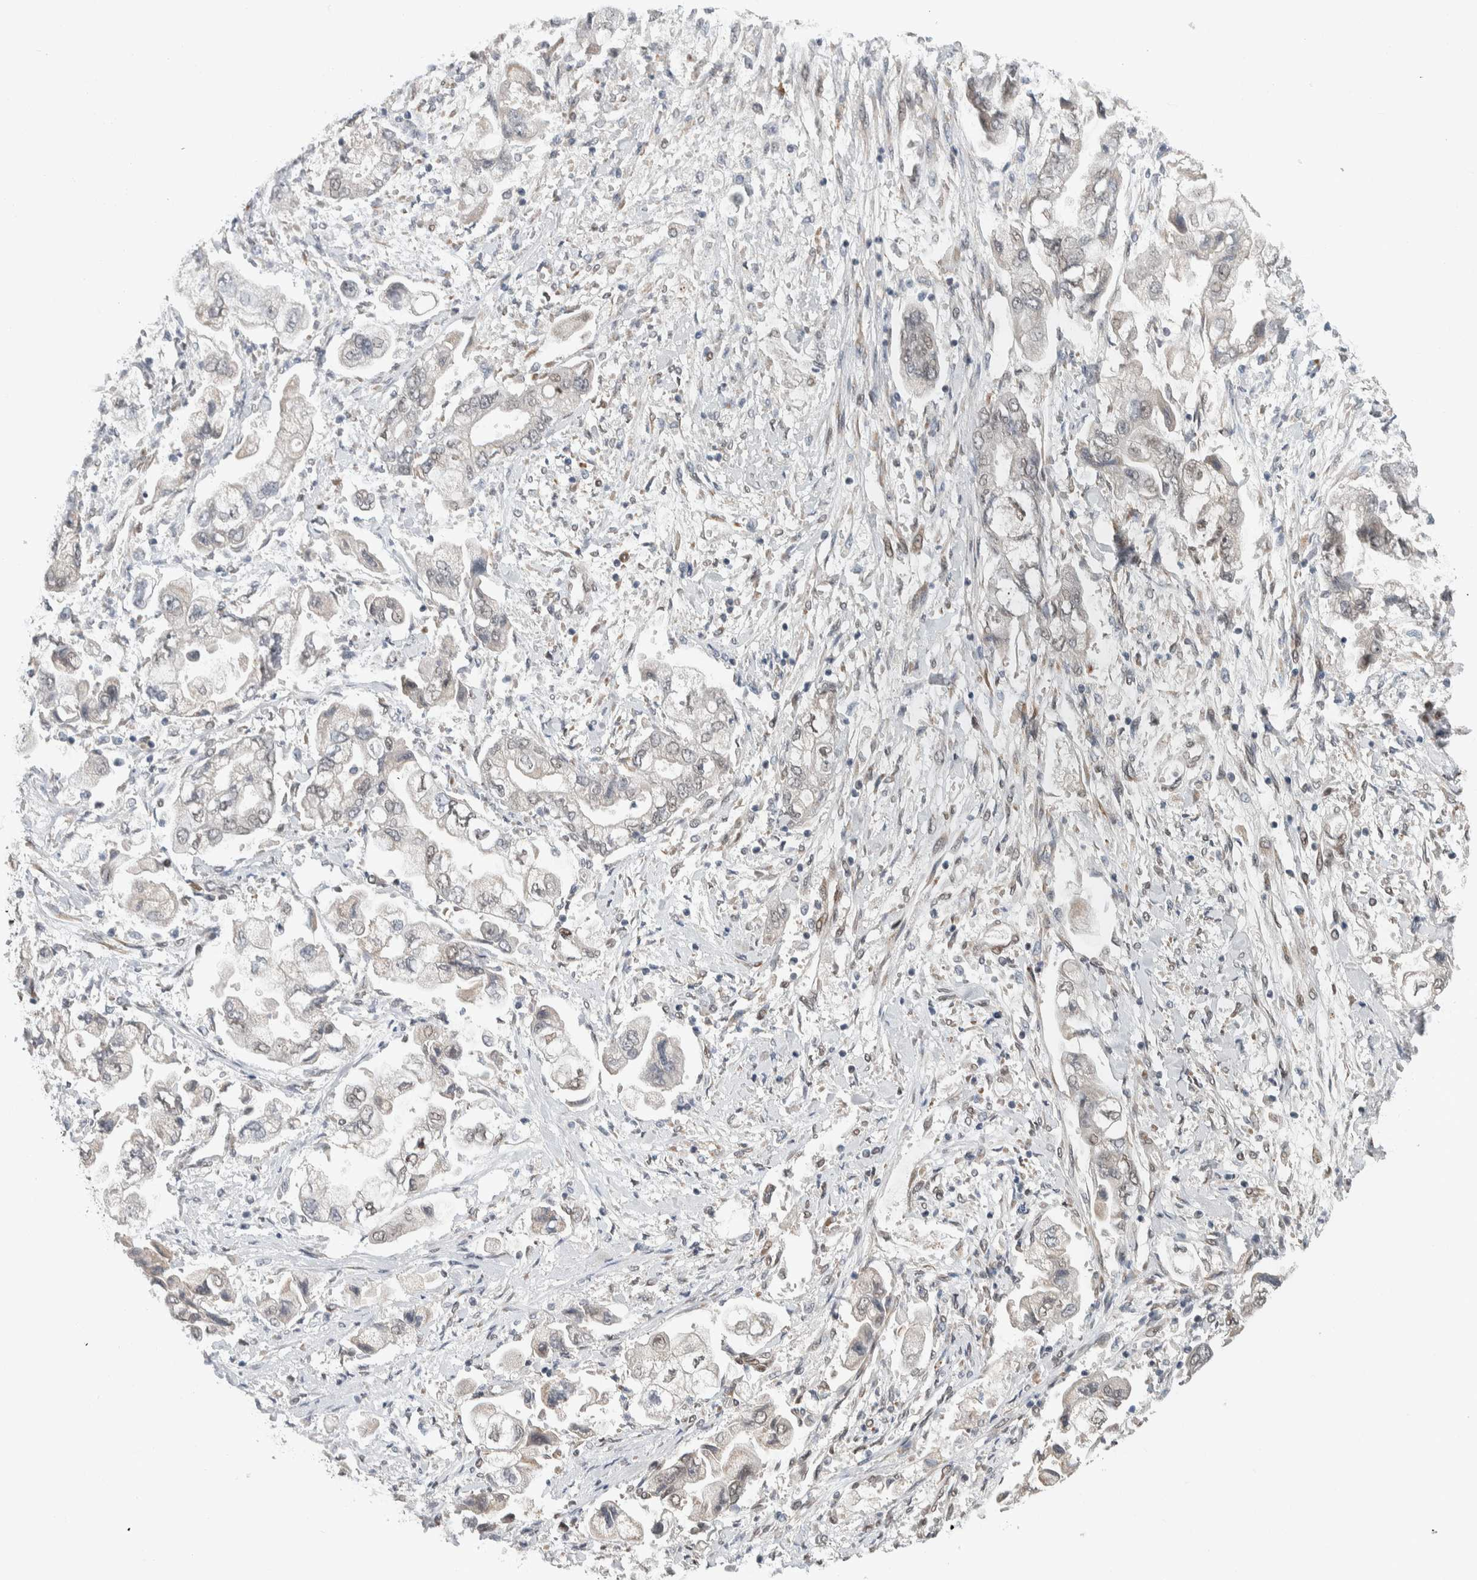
{"staining": {"intensity": "weak", "quantity": "<25%", "location": "nuclear"}, "tissue": "stomach cancer", "cell_type": "Tumor cells", "image_type": "cancer", "snomed": [{"axis": "morphology", "description": "Normal tissue, NOS"}, {"axis": "morphology", "description": "Adenocarcinoma, NOS"}, {"axis": "topography", "description": "Stomach"}], "caption": "High power microscopy micrograph of an IHC histopathology image of stomach cancer, revealing no significant positivity in tumor cells.", "gene": "TNRC18", "patient": {"sex": "male", "age": 62}}